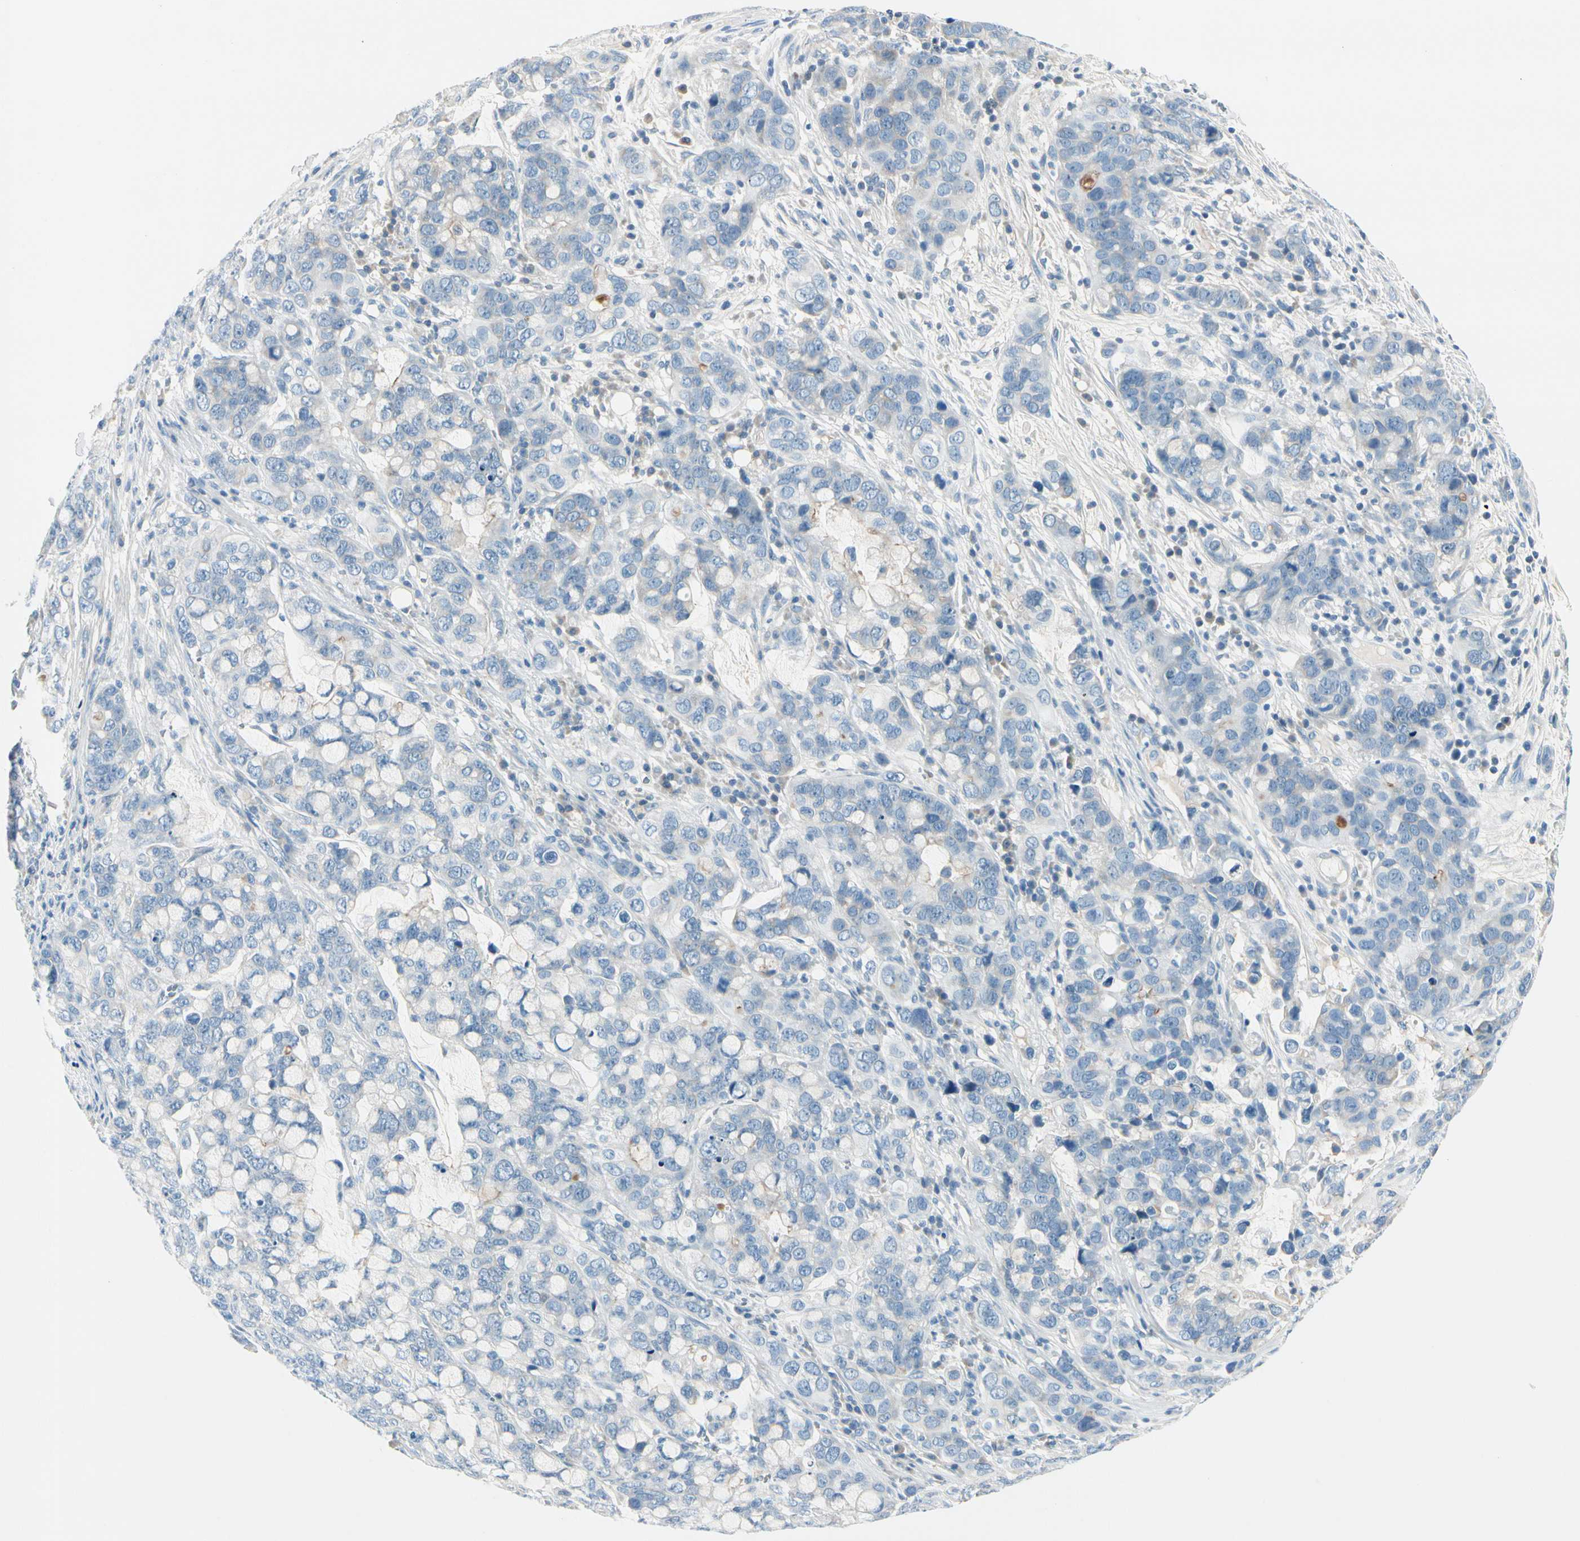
{"staining": {"intensity": "negative", "quantity": "none", "location": "none"}, "tissue": "stomach cancer", "cell_type": "Tumor cells", "image_type": "cancer", "snomed": [{"axis": "morphology", "description": "Adenocarcinoma, NOS"}, {"axis": "topography", "description": "Stomach, lower"}], "caption": "A high-resolution histopathology image shows IHC staining of stomach cancer (adenocarcinoma), which demonstrates no significant positivity in tumor cells.", "gene": "PEBP1", "patient": {"sex": "male", "age": 84}}